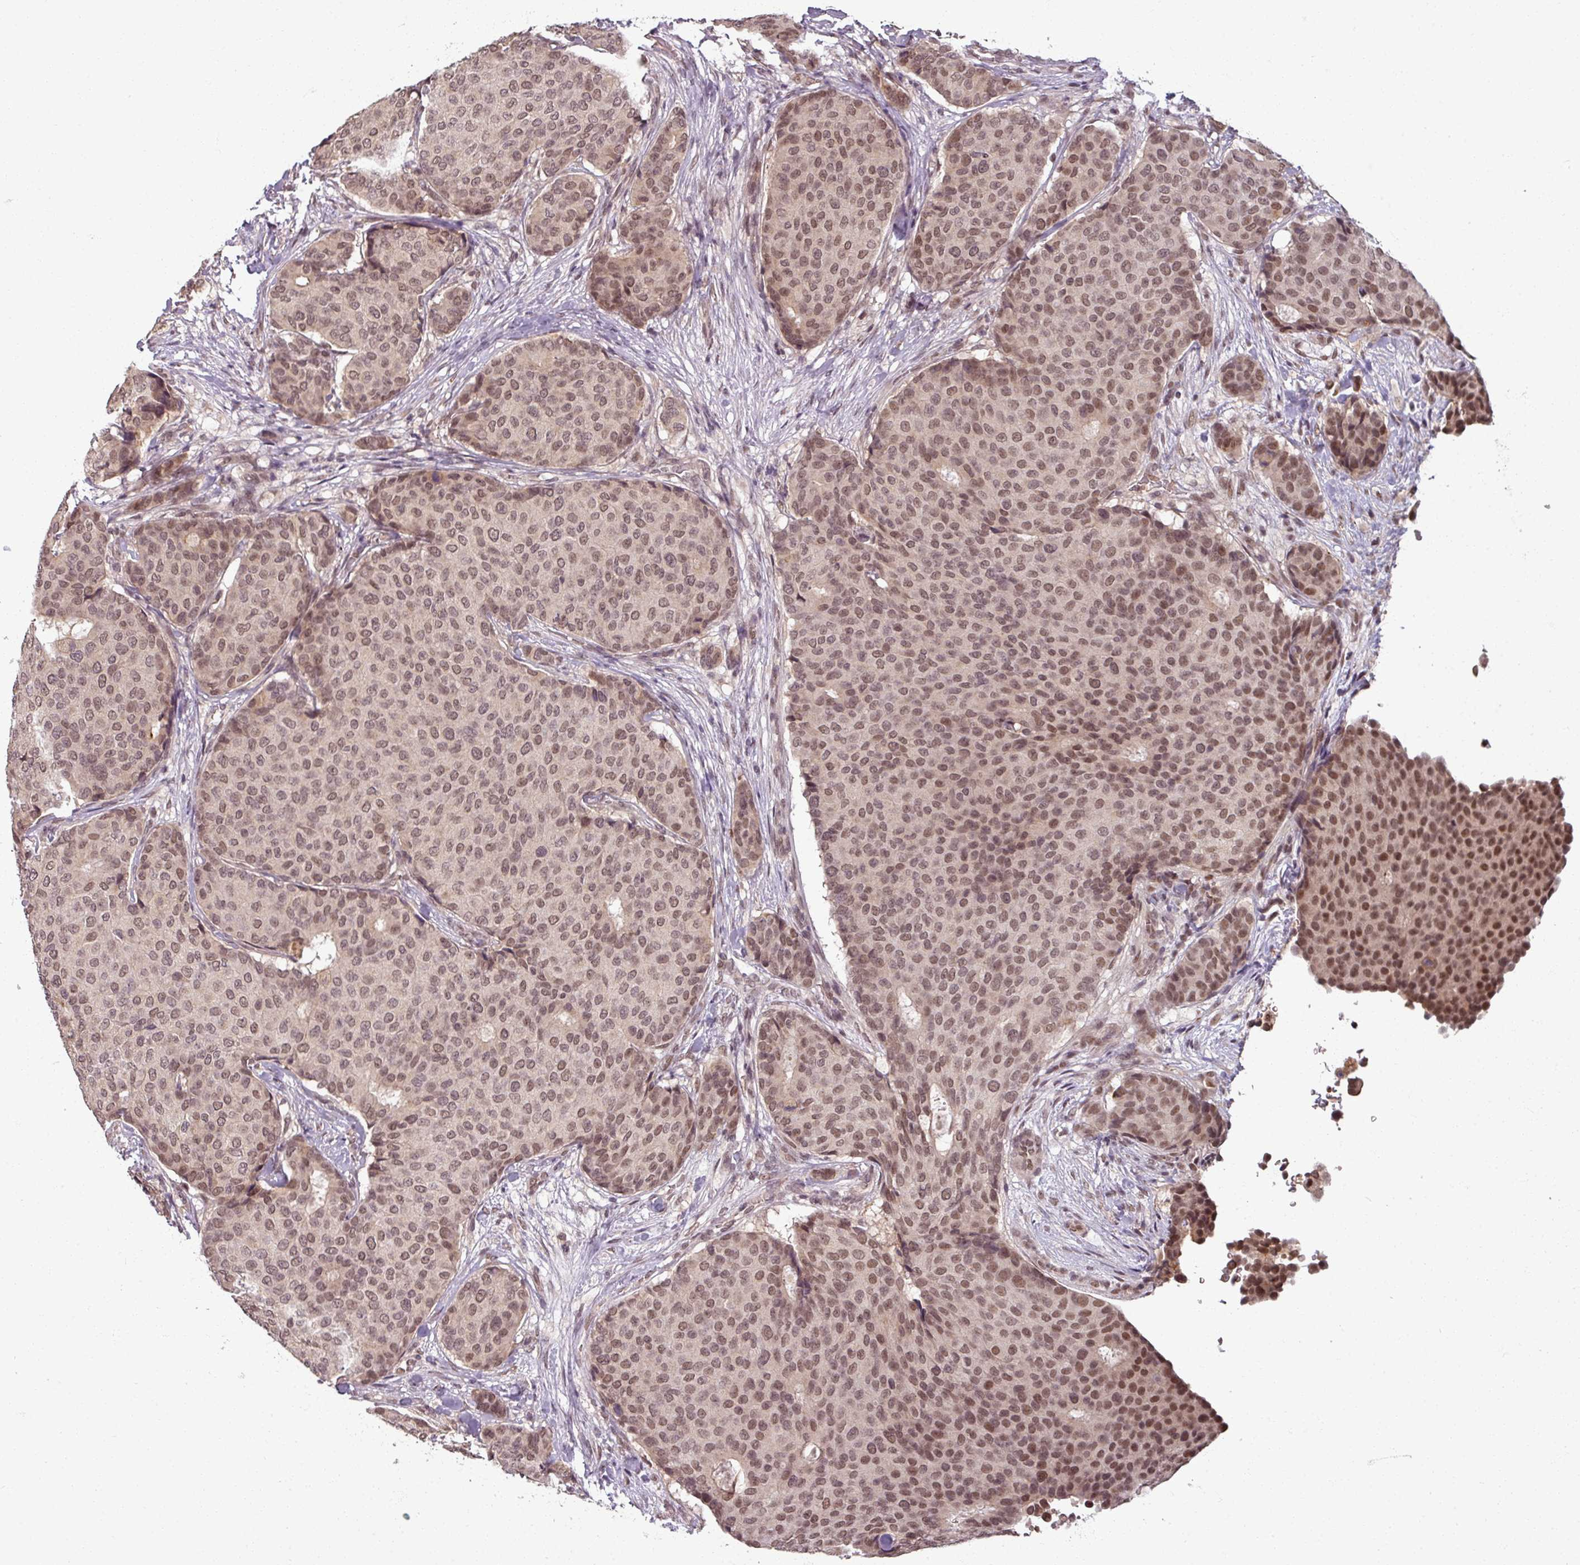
{"staining": {"intensity": "moderate", "quantity": ">75%", "location": "nuclear"}, "tissue": "breast cancer", "cell_type": "Tumor cells", "image_type": "cancer", "snomed": [{"axis": "morphology", "description": "Duct carcinoma"}, {"axis": "topography", "description": "Breast"}], "caption": "Tumor cells reveal moderate nuclear staining in about >75% of cells in infiltrating ductal carcinoma (breast).", "gene": "POLR2G", "patient": {"sex": "female", "age": 75}}